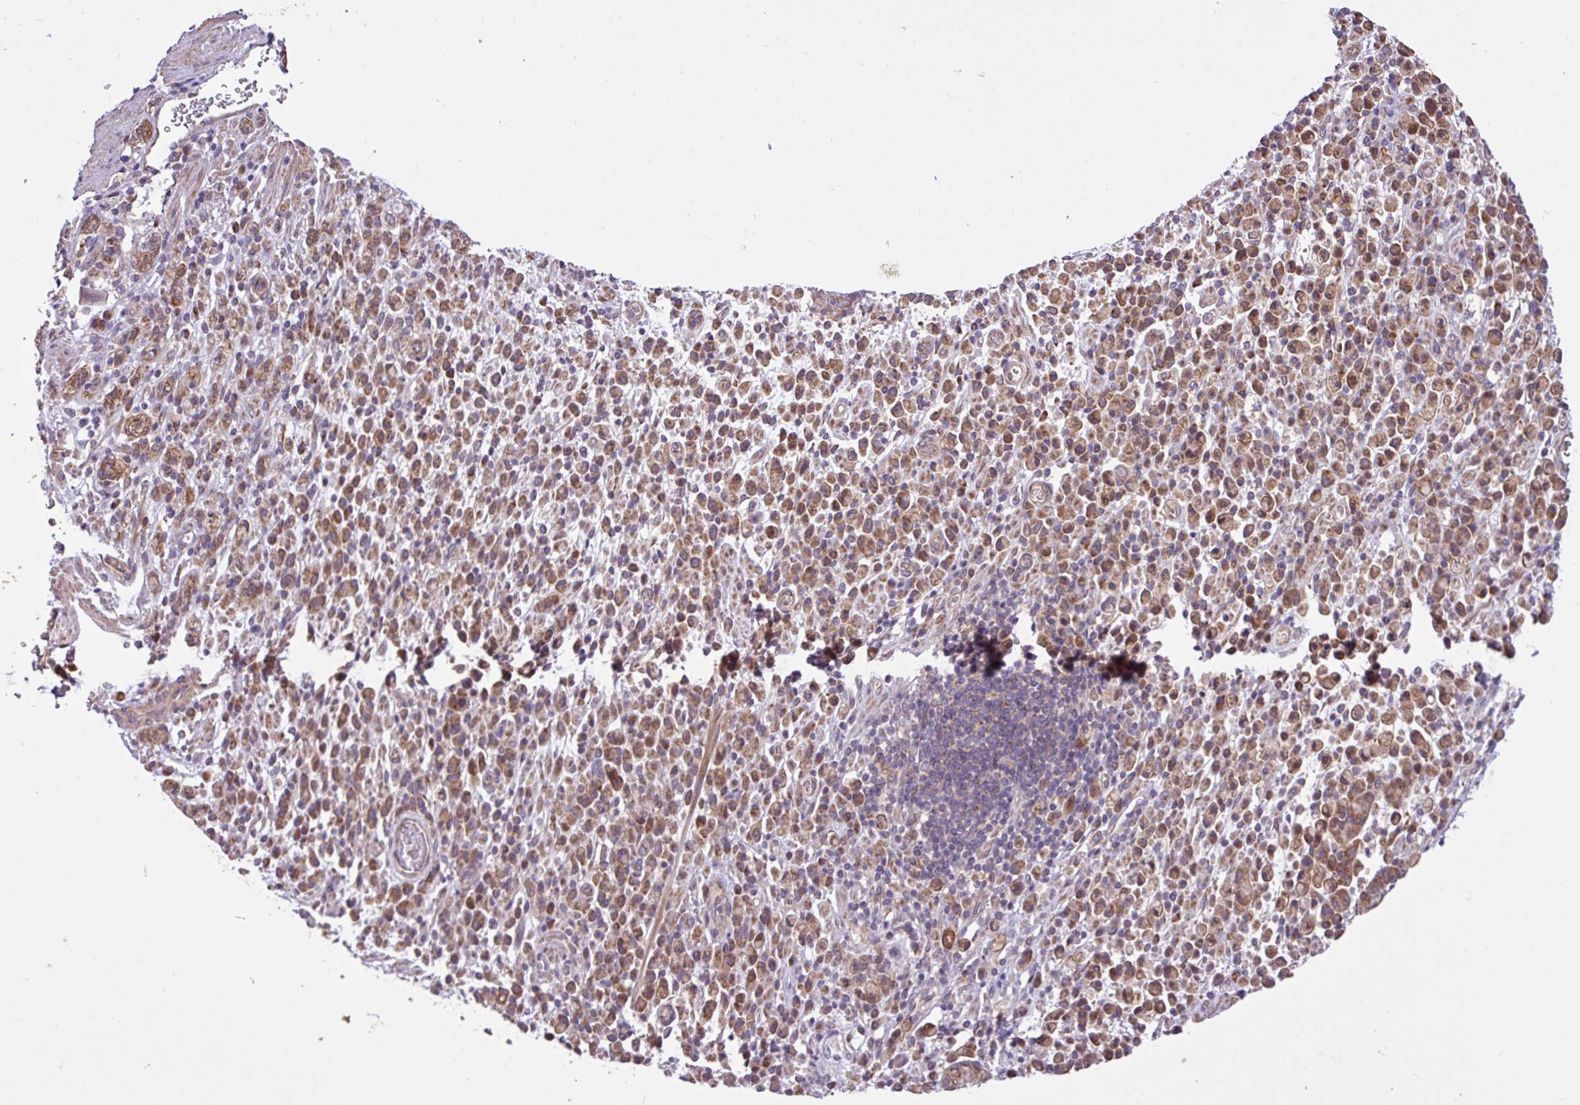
{"staining": {"intensity": "moderate", "quantity": ">75%", "location": "cytoplasmic/membranous"}, "tissue": "stomach cancer", "cell_type": "Tumor cells", "image_type": "cancer", "snomed": [{"axis": "morphology", "description": "Adenocarcinoma, NOS"}, {"axis": "topography", "description": "Stomach"}], "caption": "Tumor cells display medium levels of moderate cytoplasmic/membranous expression in approximately >75% of cells in human adenocarcinoma (stomach).", "gene": "TIMM10B", "patient": {"sex": "male", "age": 77}}